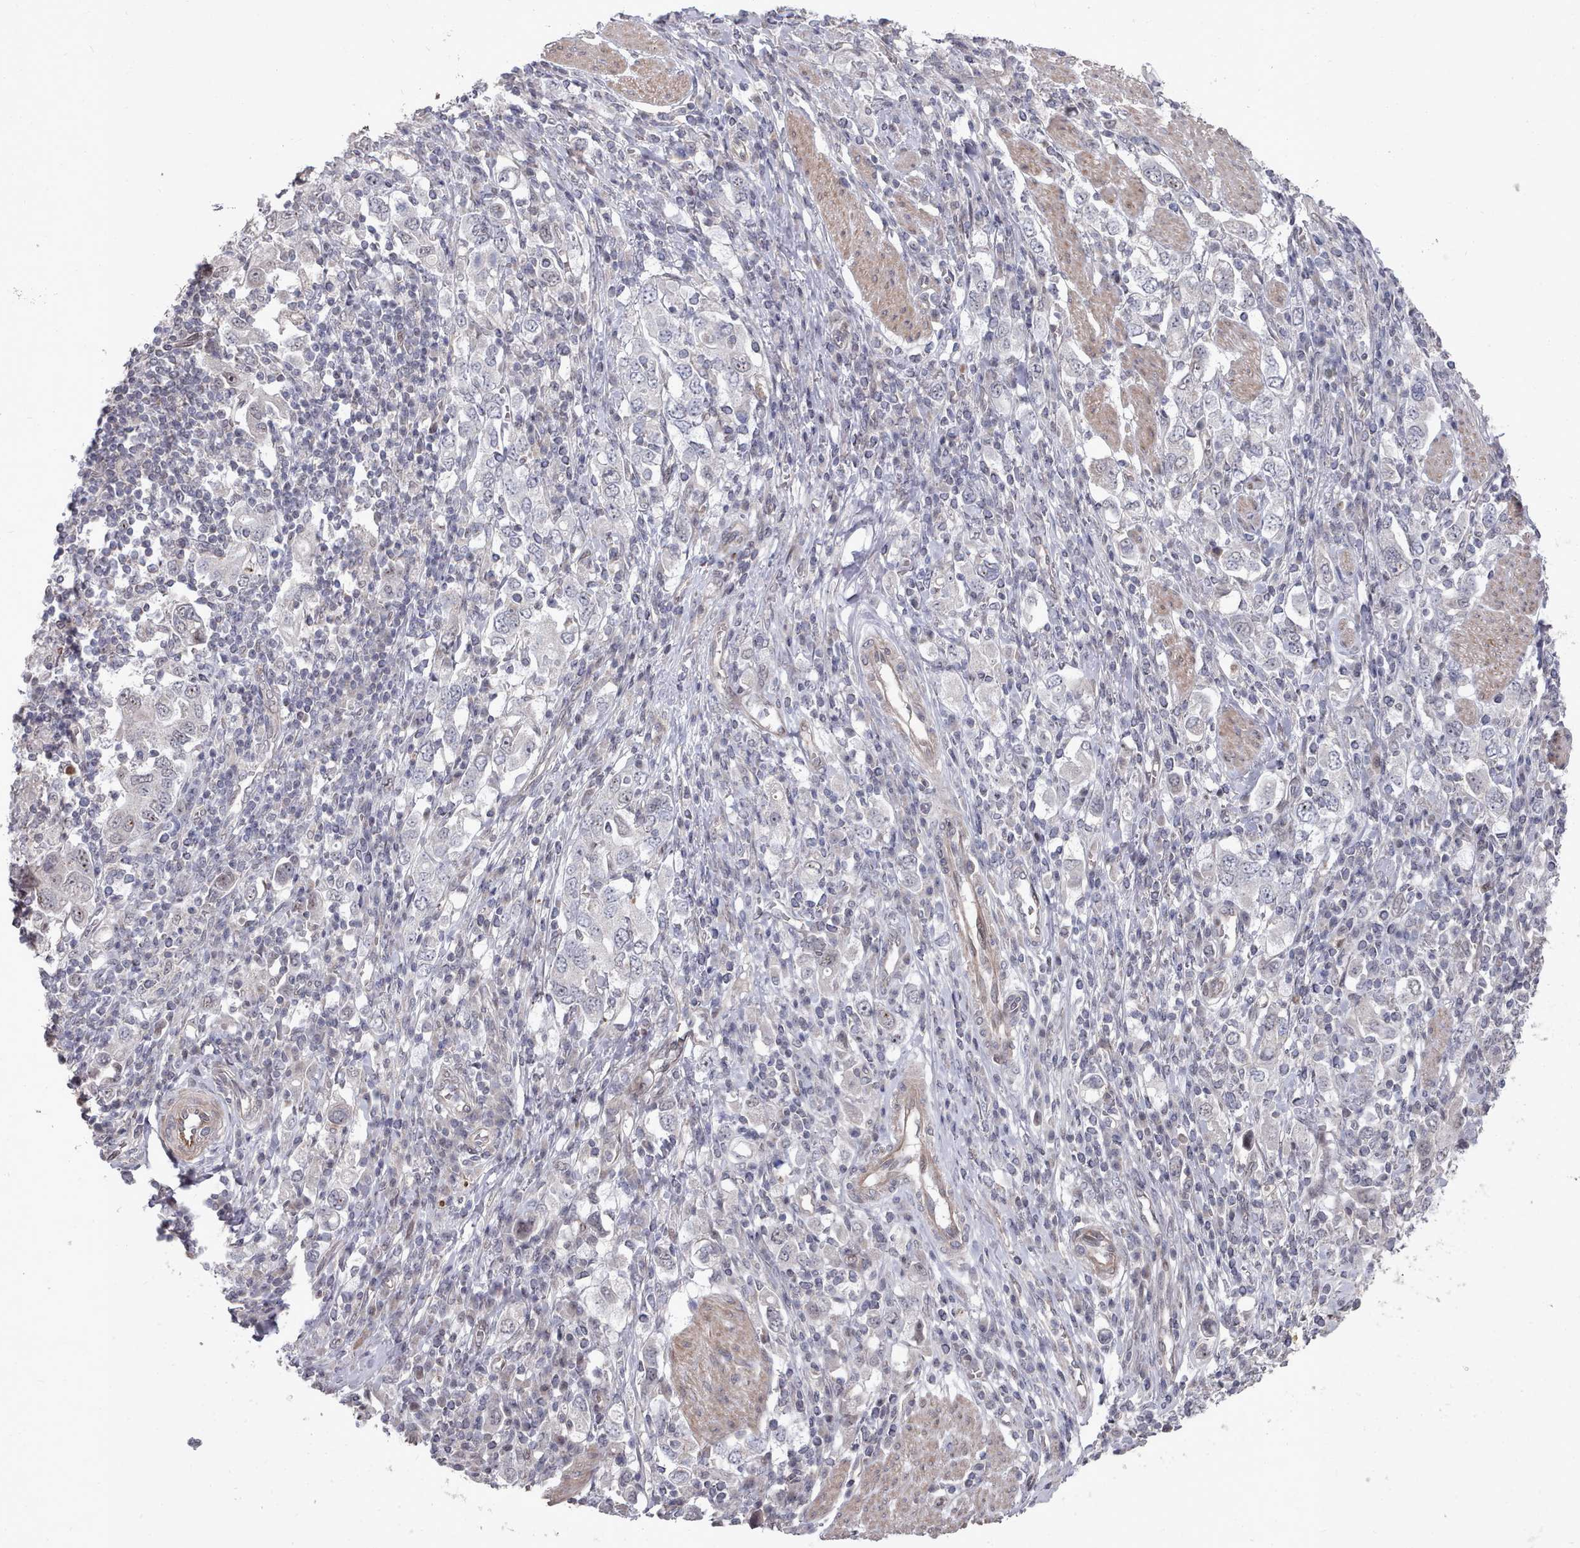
{"staining": {"intensity": "negative", "quantity": "none", "location": "none"}, "tissue": "stomach cancer", "cell_type": "Tumor cells", "image_type": "cancer", "snomed": [{"axis": "morphology", "description": "Adenocarcinoma, NOS"}, {"axis": "topography", "description": "Stomach, upper"}, {"axis": "topography", "description": "Stomach"}], "caption": "This is a image of immunohistochemistry (IHC) staining of stomach cancer, which shows no expression in tumor cells.", "gene": "CPSF4", "patient": {"sex": "male", "age": 62}}